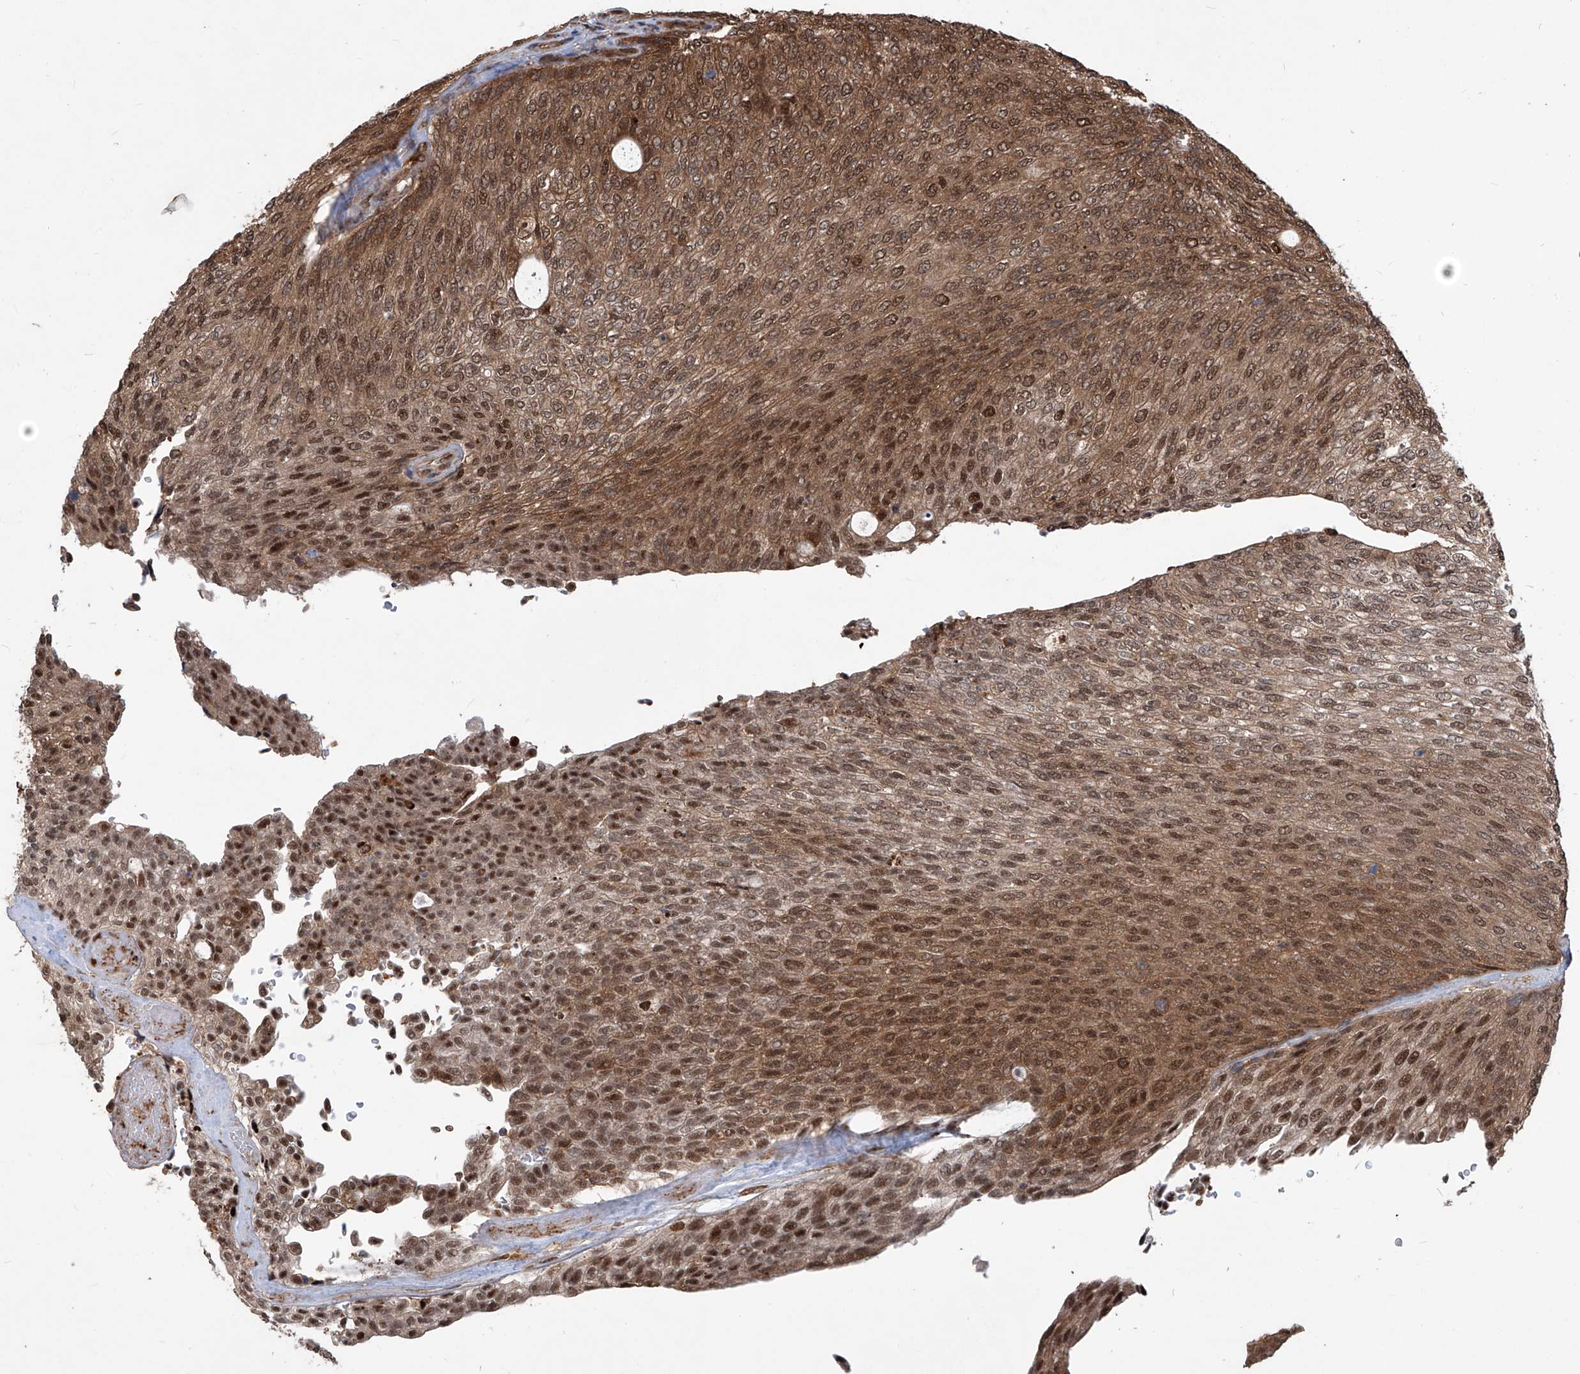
{"staining": {"intensity": "moderate", "quantity": ">75%", "location": "cytoplasmic/membranous,nuclear"}, "tissue": "urothelial cancer", "cell_type": "Tumor cells", "image_type": "cancer", "snomed": [{"axis": "morphology", "description": "Urothelial carcinoma, Low grade"}, {"axis": "topography", "description": "Urinary bladder"}], "caption": "The immunohistochemical stain labels moderate cytoplasmic/membranous and nuclear positivity in tumor cells of urothelial cancer tissue. (brown staining indicates protein expression, while blue staining denotes nuclei).", "gene": "PSMB1", "patient": {"sex": "female", "age": 79}}